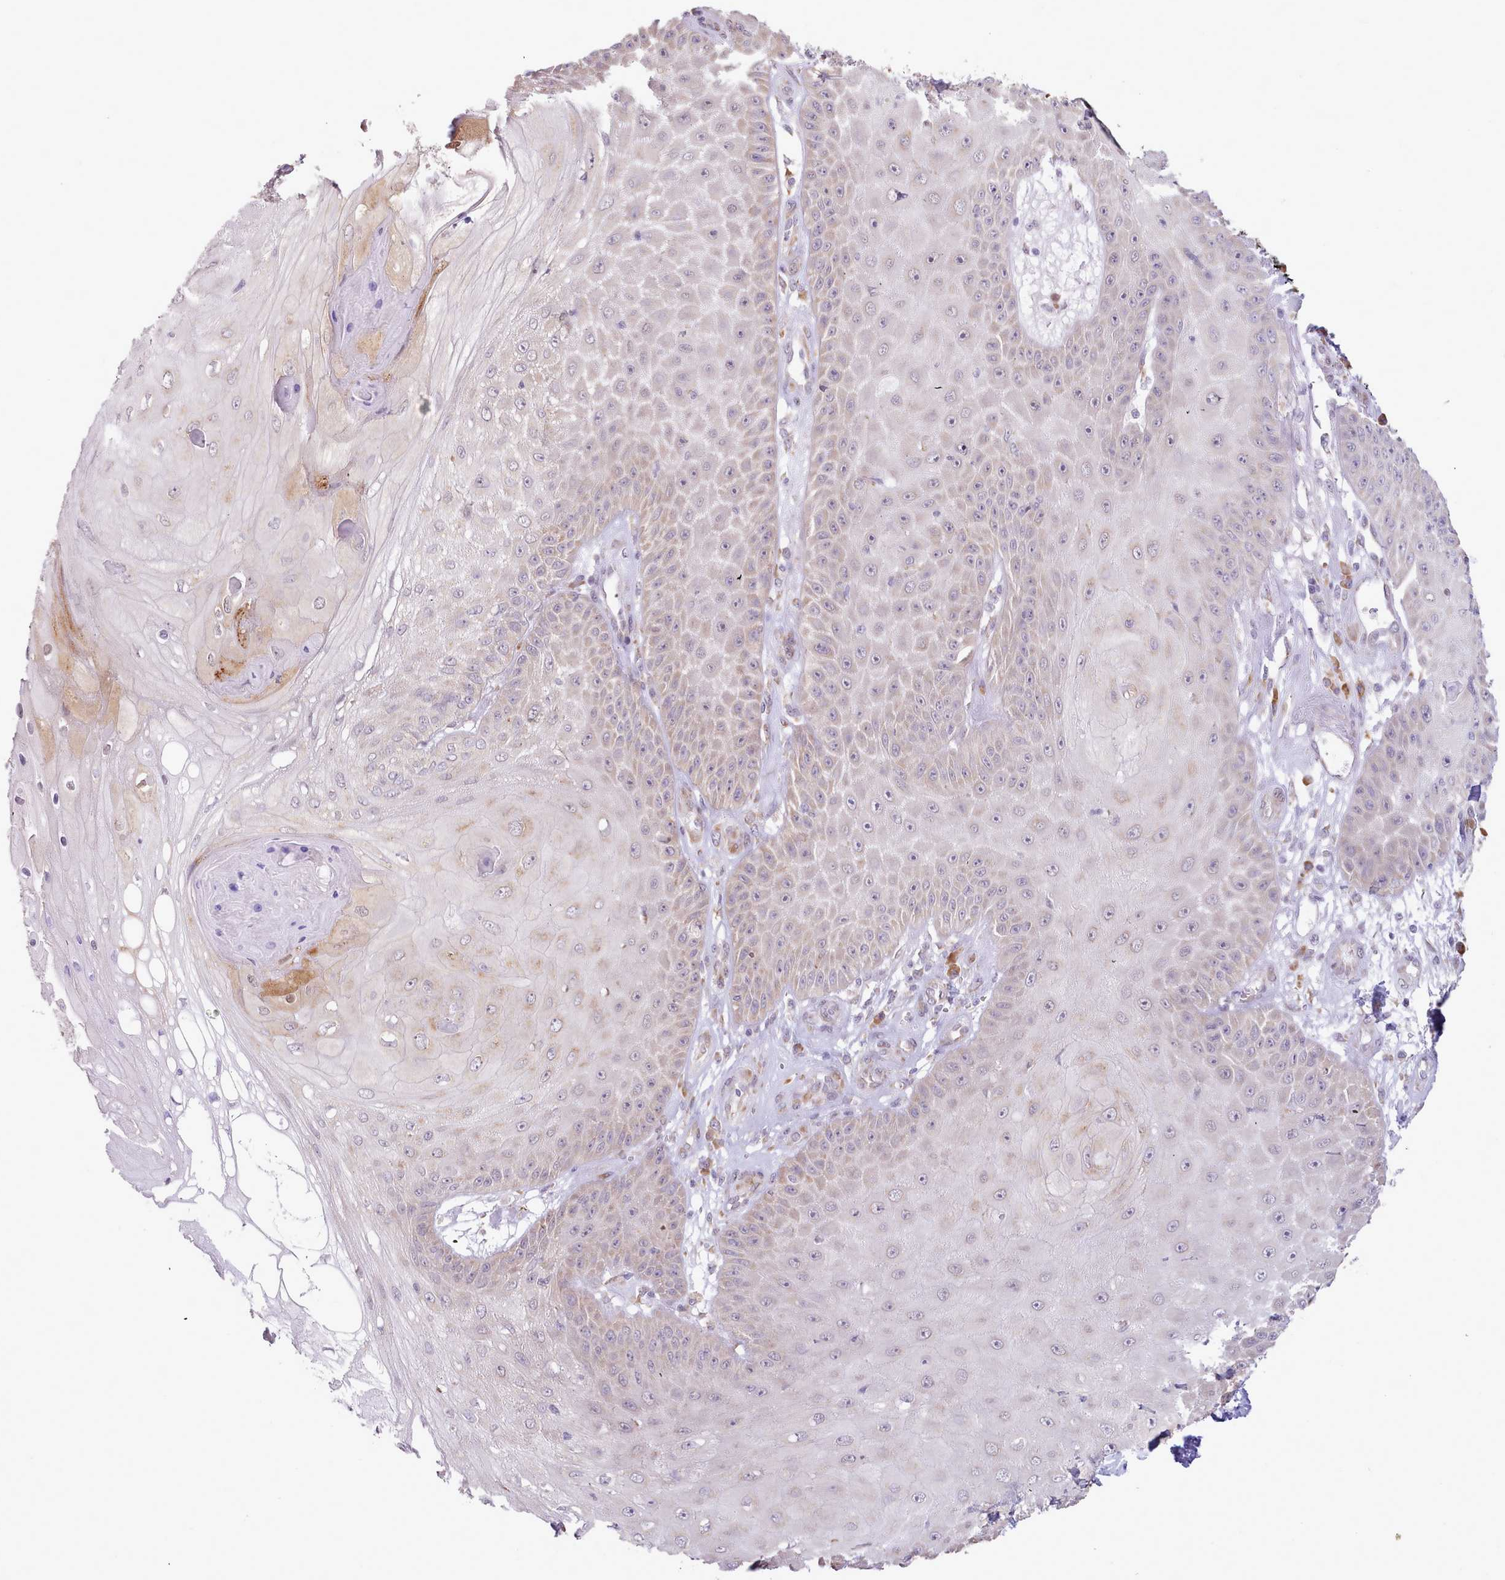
{"staining": {"intensity": "weak", "quantity": "25%-75%", "location": "cytoplasmic/membranous"}, "tissue": "skin cancer", "cell_type": "Tumor cells", "image_type": "cancer", "snomed": [{"axis": "morphology", "description": "Squamous cell carcinoma, NOS"}, {"axis": "topography", "description": "Skin"}], "caption": "Human skin cancer stained with a protein marker demonstrates weak staining in tumor cells.", "gene": "SEC61B", "patient": {"sex": "male", "age": 70}}